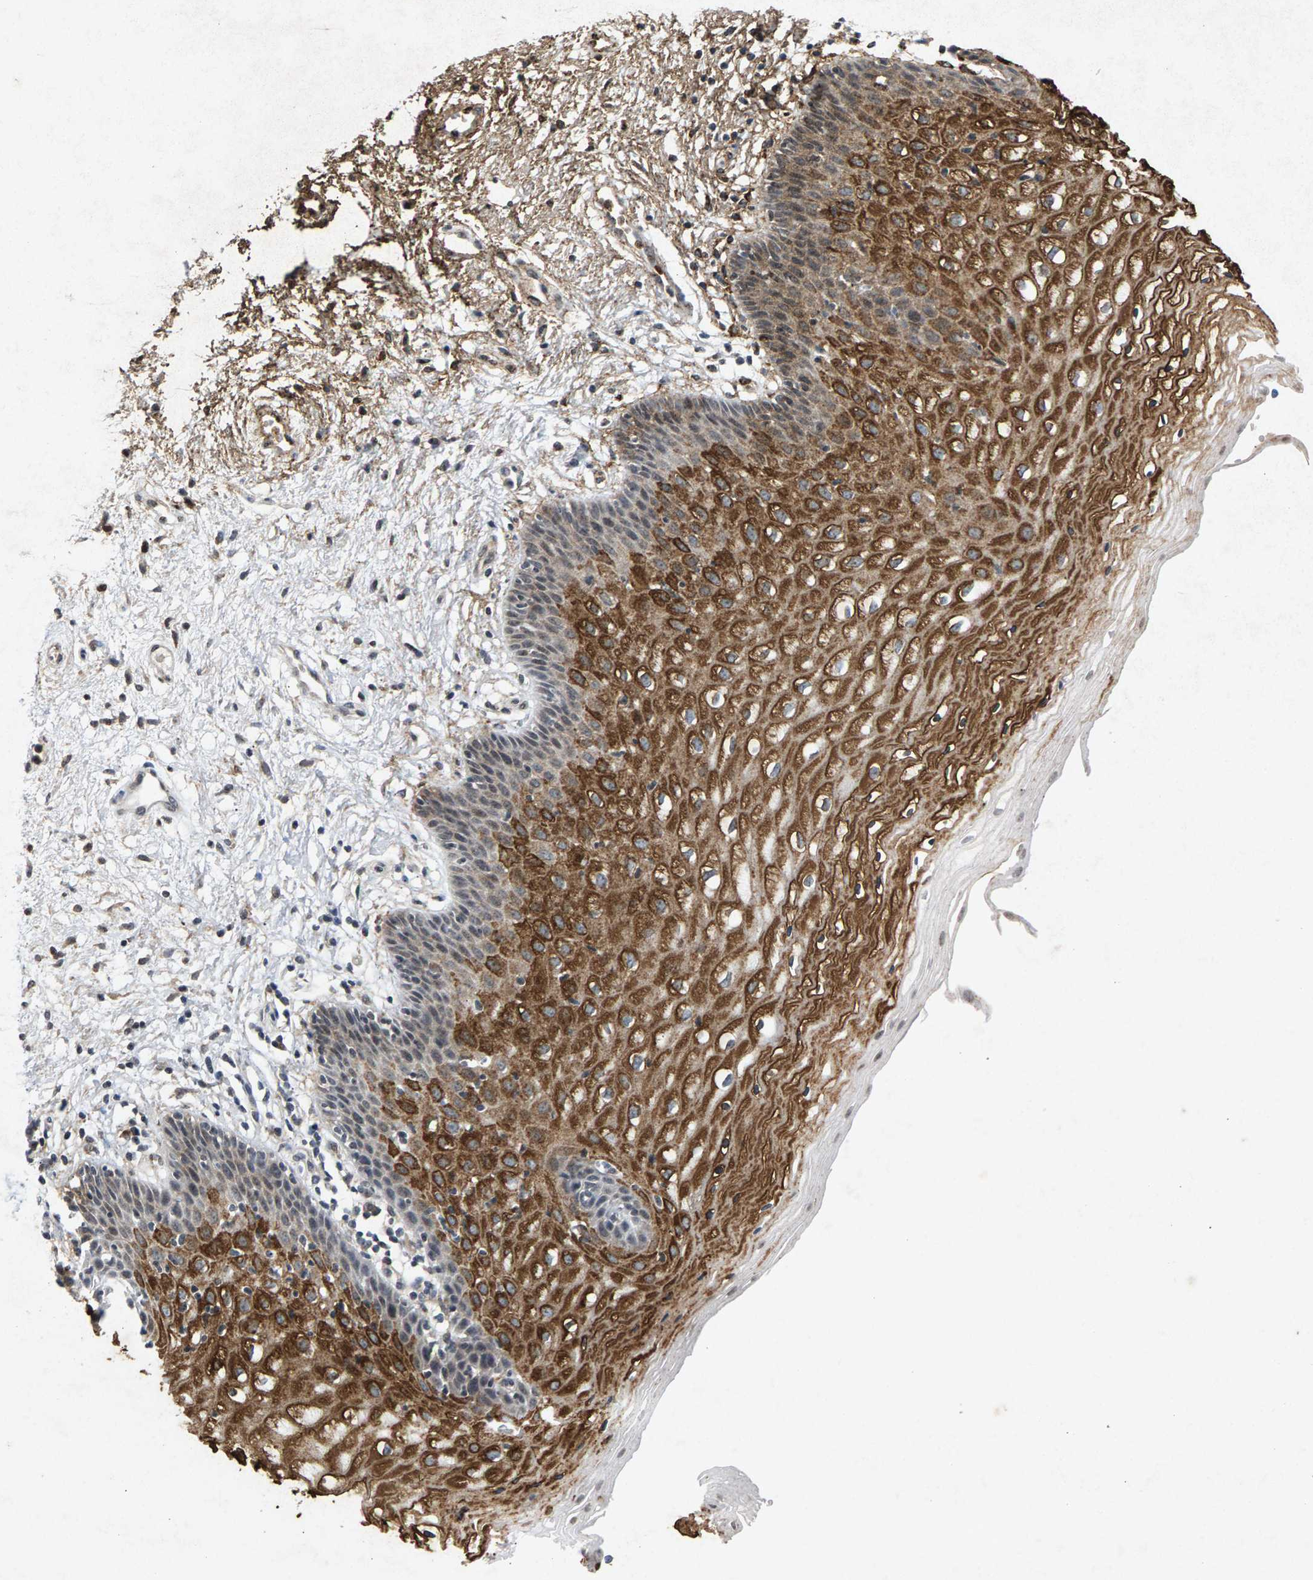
{"staining": {"intensity": "strong", "quantity": "25%-75%", "location": "cytoplasmic/membranous"}, "tissue": "vagina", "cell_type": "Squamous epithelial cells", "image_type": "normal", "snomed": [{"axis": "morphology", "description": "Normal tissue, NOS"}, {"axis": "topography", "description": "Vagina"}], "caption": "Strong cytoplasmic/membranous protein expression is seen in approximately 25%-75% of squamous epithelial cells in vagina.", "gene": "ZPR1", "patient": {"sex": "female", "age": 34}}